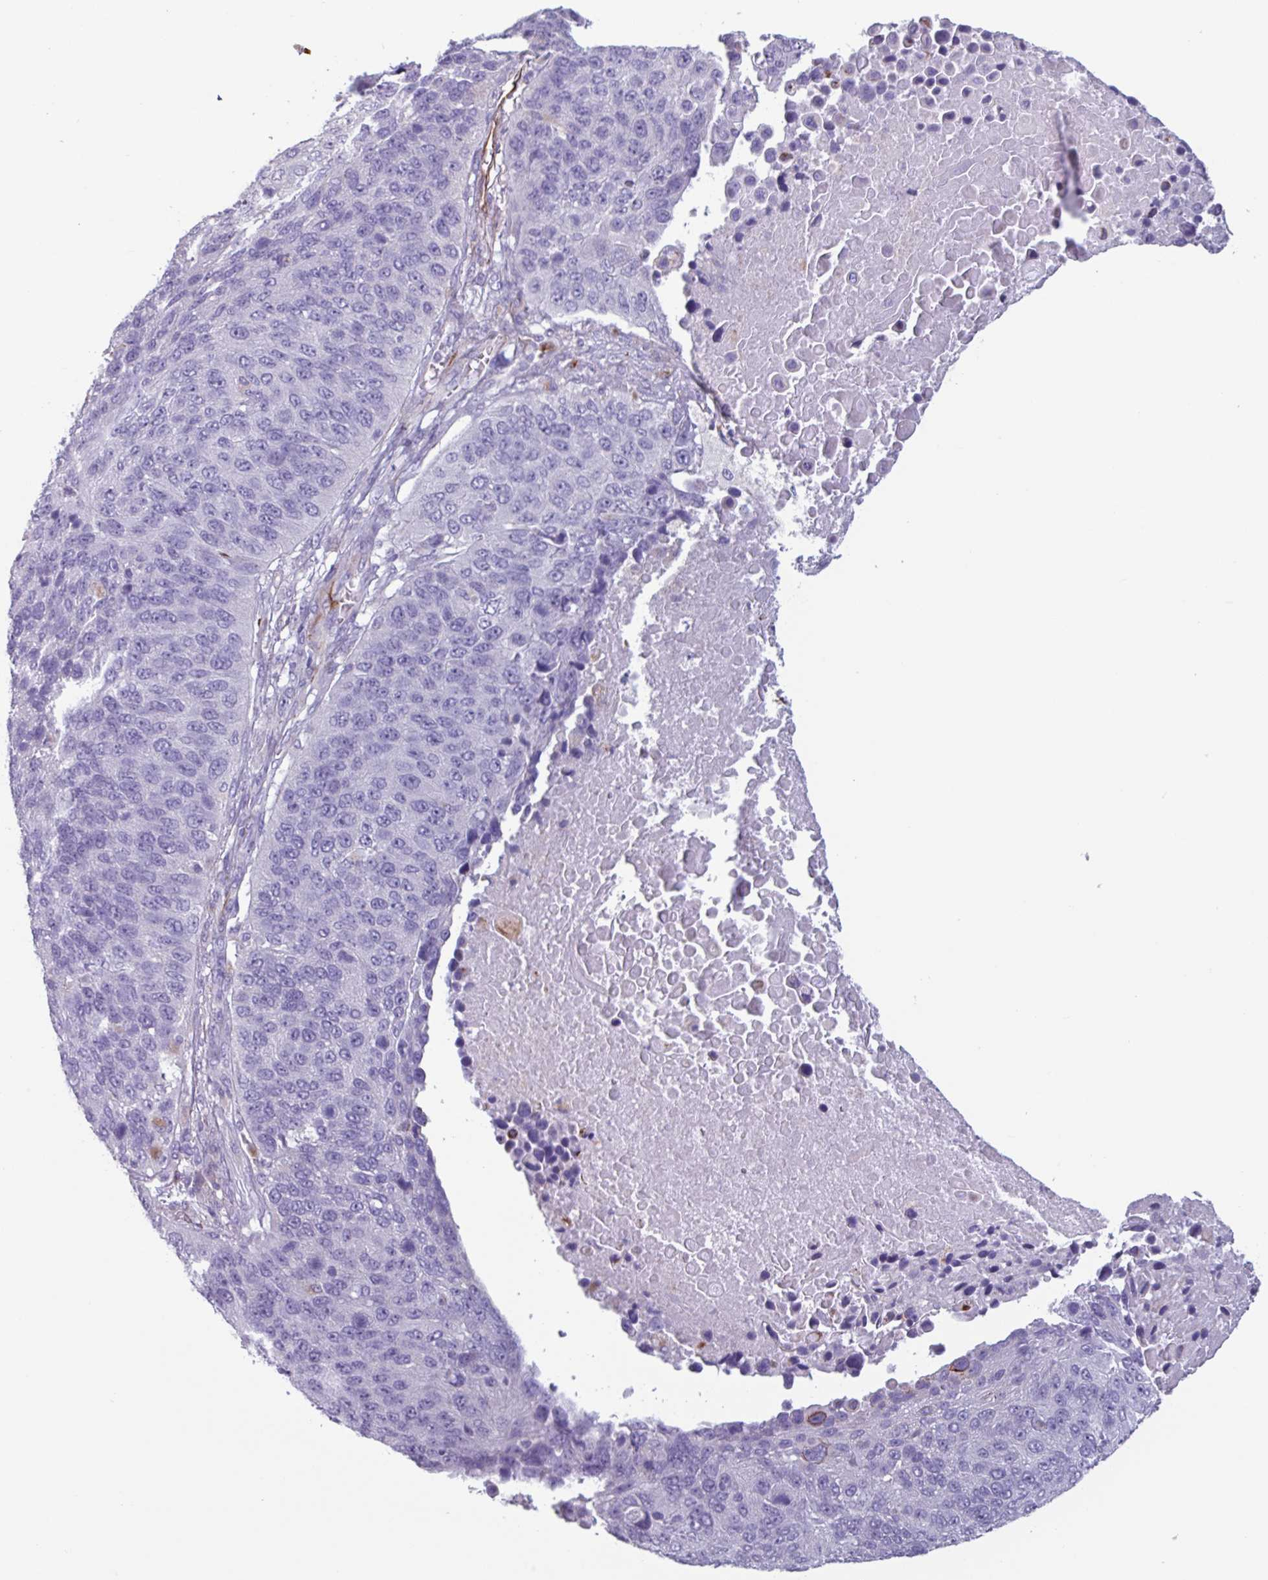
{"staining": {"intensity": "negative", "quantity": "none", "location": "none"}, "tissue": "lung cancer", "cell_type": "Tumor cells", "image_type": "cancer", "snomed": [{"axis": "morphology", "description": "Normal tissue, NOS"}, {"axis": "morphology", "description": "Squamous cell carcinoma, NOS"}, {"axis": "topography", "description": "Lymph node"}, {"axis": "topography", "description": "Lung"}], "caption": "There is no significant positivity in tumor cells of squamous cell carcinoma (lung).", "gene": "BTD", "patient": {"sex": "male", "age": 66}}